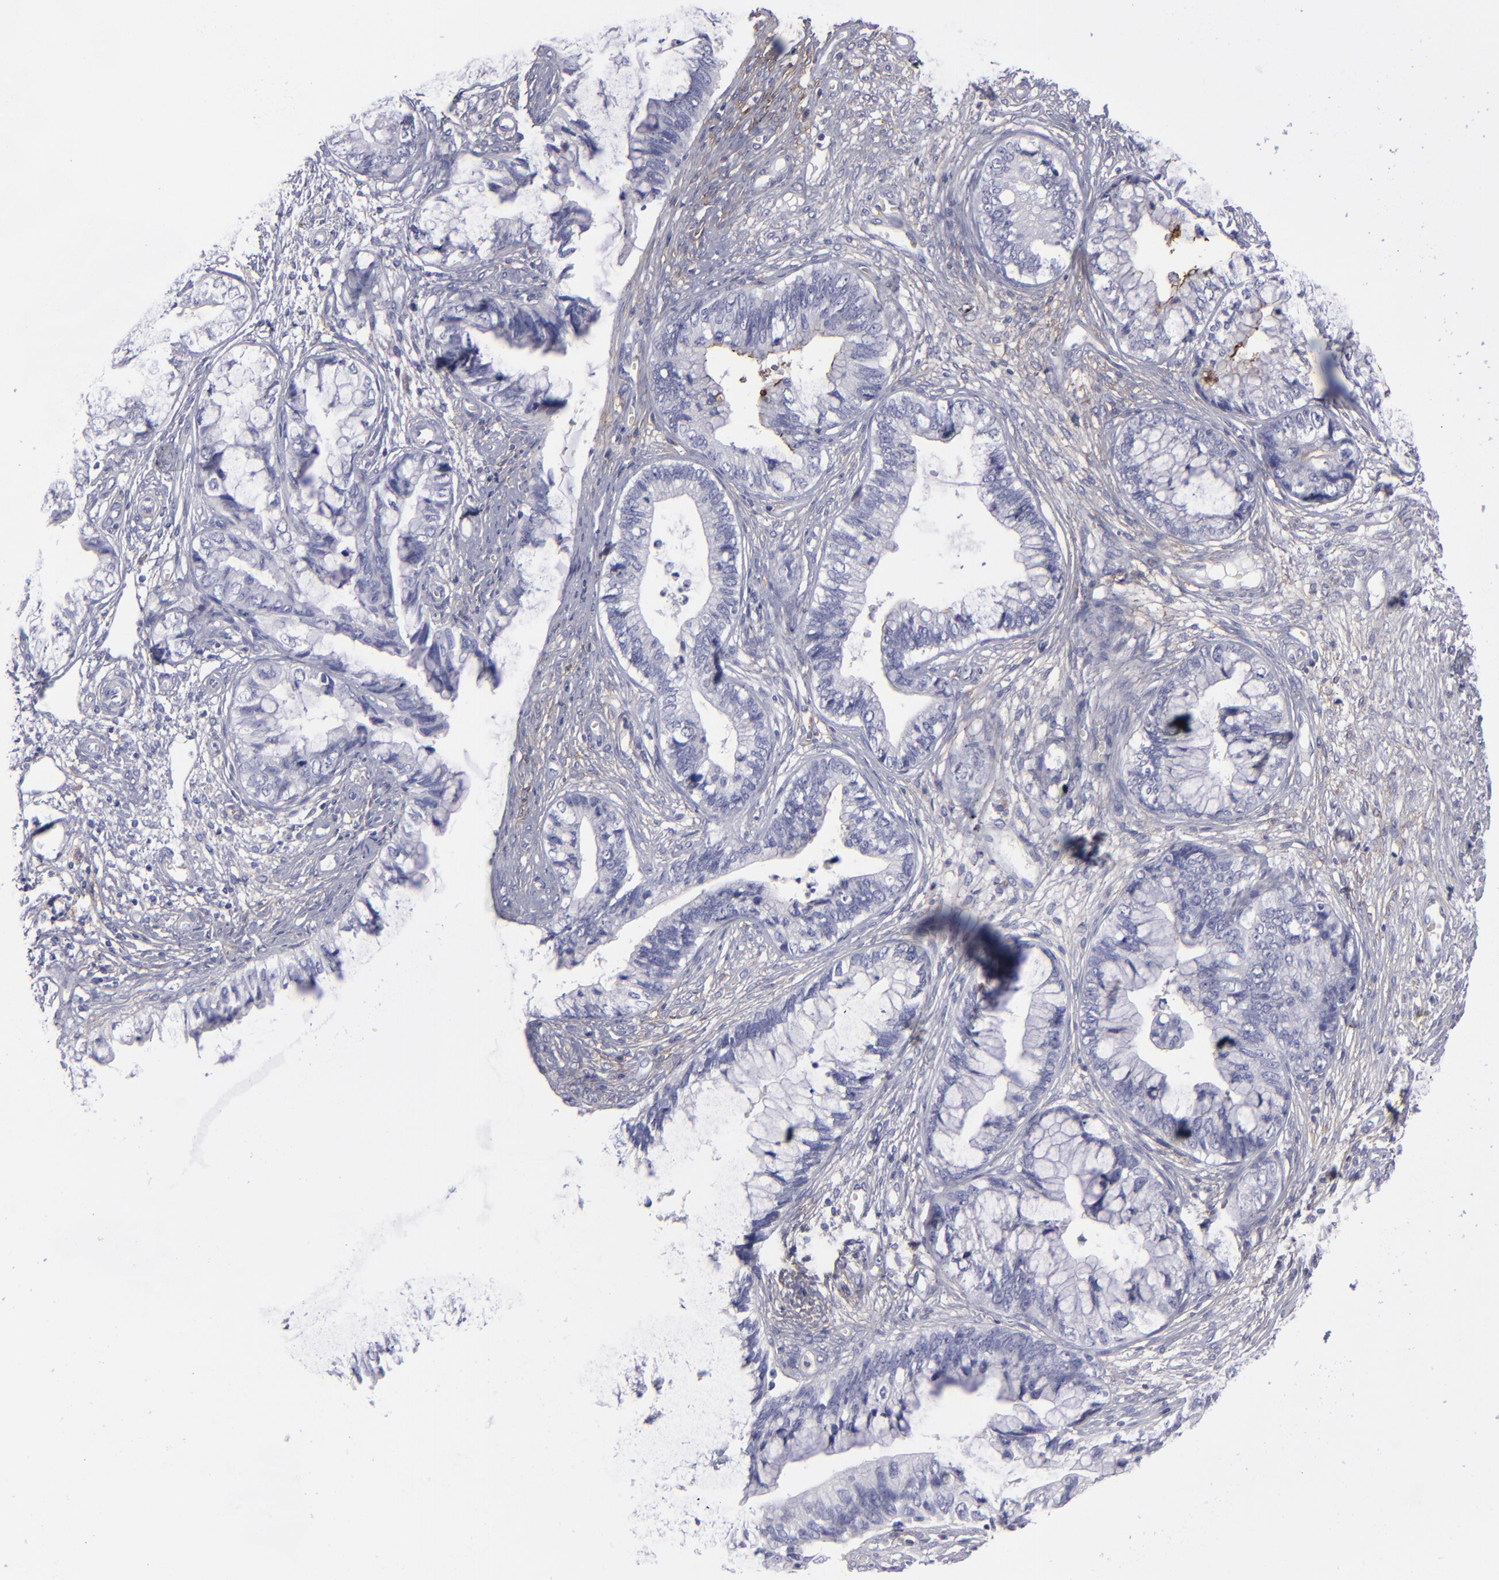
{"staining": {"intensity": "negative", "quantity": "none", "location": "none"}, "tissue": "cervical cancer", "cell_type": "Tumor cells", "image_type": "cancer", "snomed": [{"axis": "morphology", "description": "Adenocarcinoma, NOS"}, {"axis": "topography", "description": "Cervix"}], "caption": "This histopathology image is of adenocarcinoma (cervical) stained with IHC to label a protein in brown with the nuclei are counter-stained blue. There is no expression in tumor cells.", "gene": "ANPEP", "patient": {"sex": "female", "age": 44}}